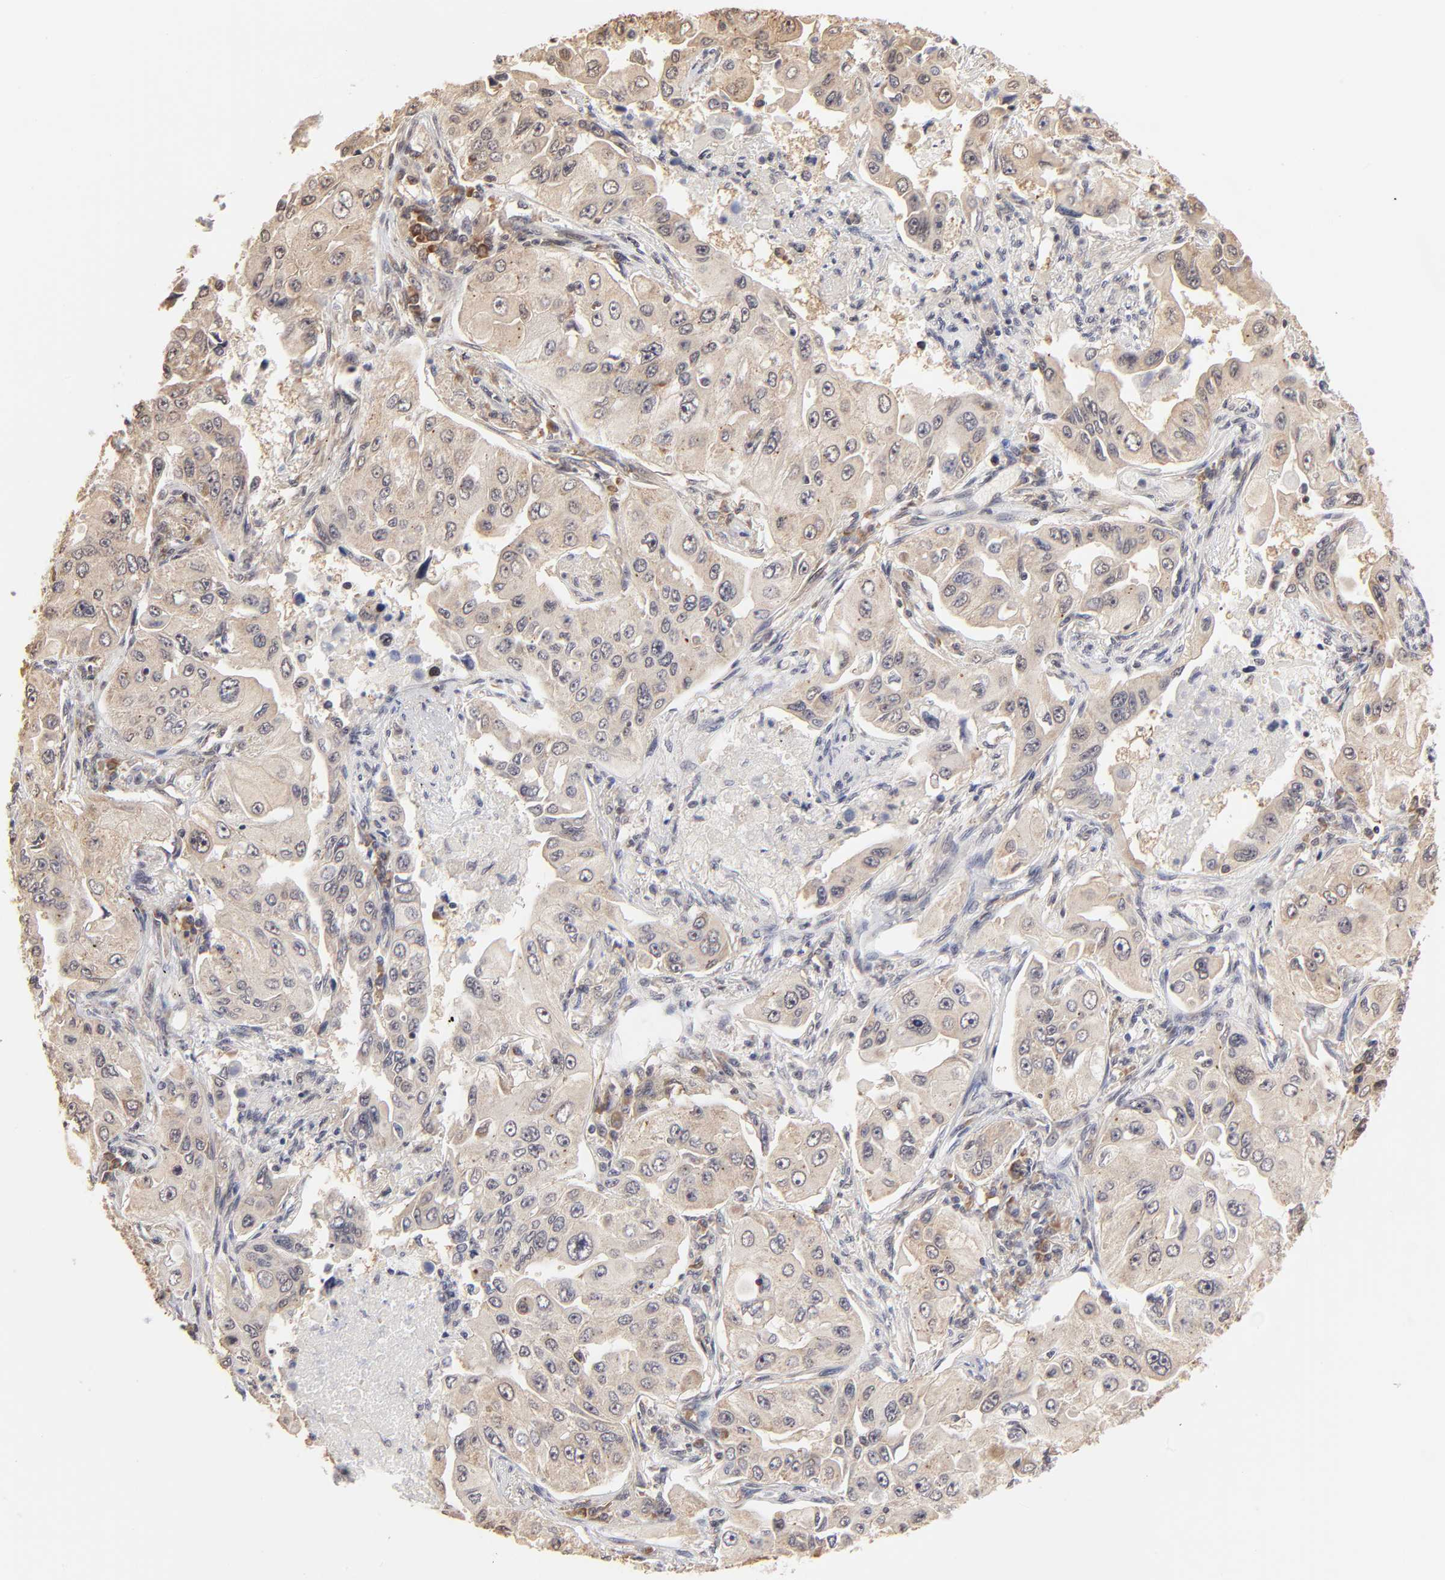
{"staining": {"intensity": "weak", "quantity": ">75%", "location": "cytoplasmic/membranous"}, "tissue": "lung cancer", "cell_type": "Tumor cells", "image_type": "cancer", "snomed": [{"axis": "morphology", "description": "Adenocarcinoma, NOS"}, {"axis": "topography", "description": "Lung"}], "caption": "Adenocarcinoma (lung) tissue displays weak cytoplasmic/membranous staining in about >75% of tumor cells", "gene": "BRPF1", "patient": {"sex": "male", "age": 84}}